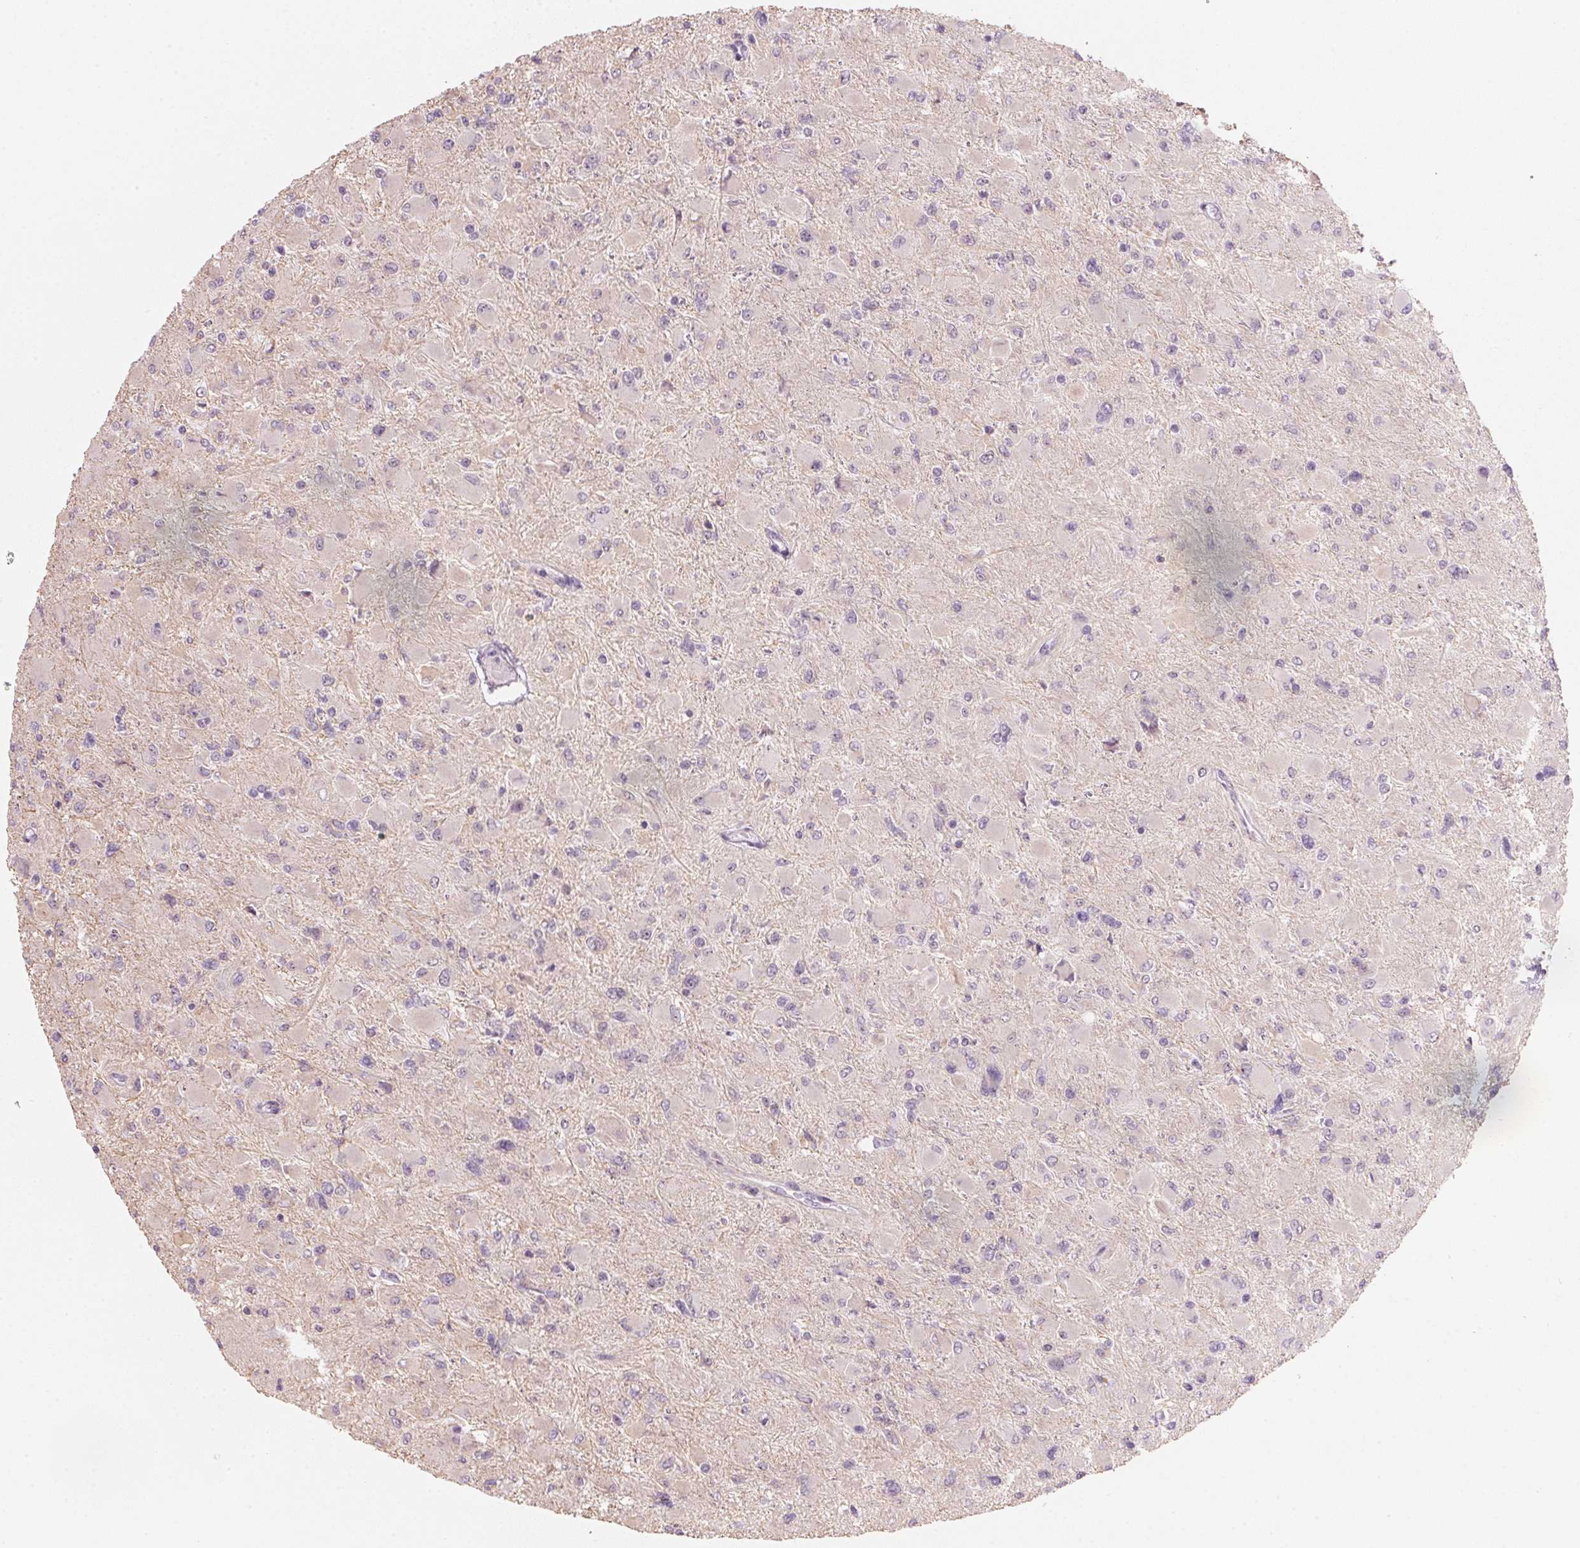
{"staining": {"intensity": "negative", "quantity": "none", "location": "none"}, "tissue": "glioma", "cell_type": "Tumor cells", "image_type": "cancer", "snomed": [{"axis": "morphology", "description": "Glioma, malignant, High grade"}, {"axis": "topography", "description": "Cerebral cortex"}], "caption": "The immunohistochemistry image has no significant positivity in tumor cells of glioma tissue. (DAB immunohistochemistry (IHC), high magnification).", "gene": "DNTTIP2", "patient": {"sex": "female", "age": 36}}